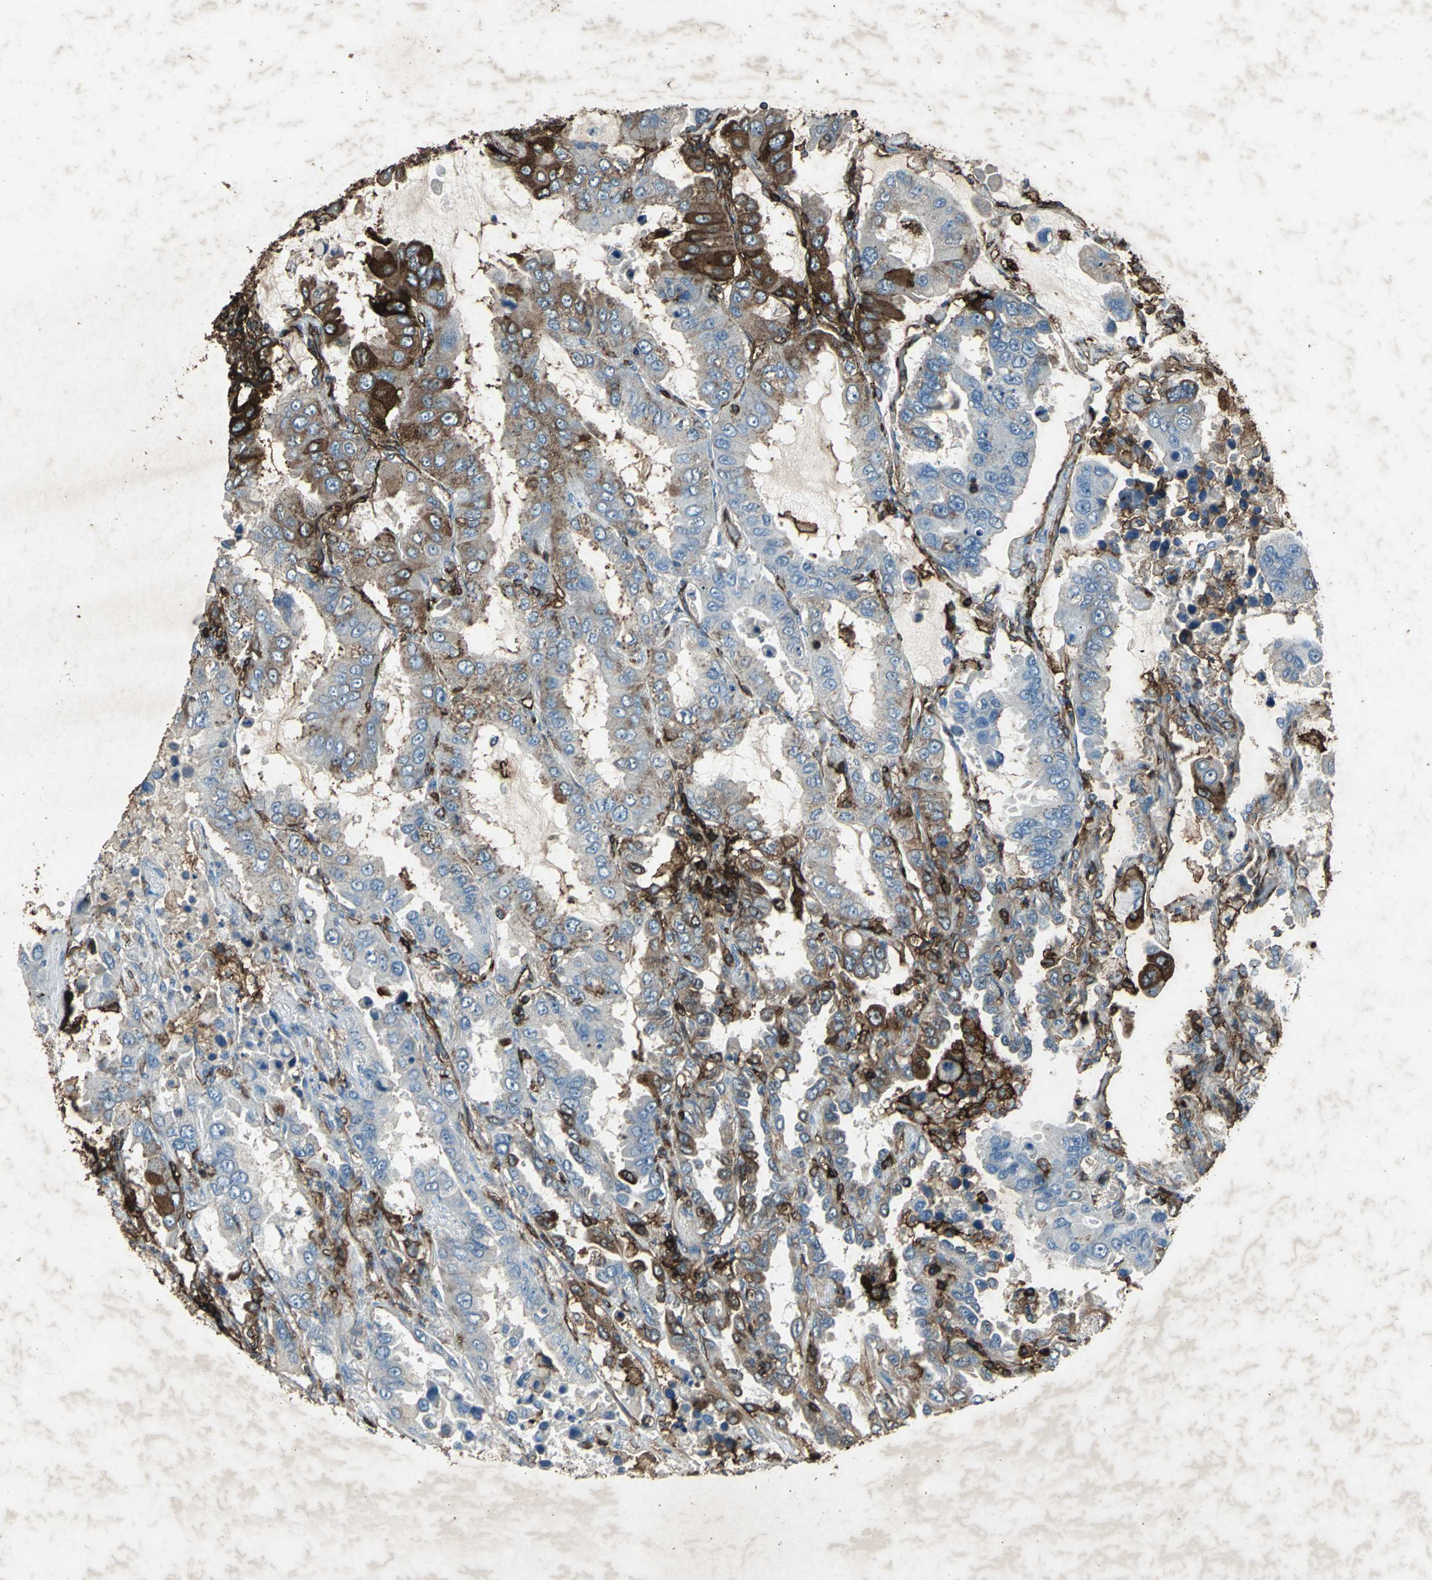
{"staining": {"intensity": "moderate", "quantity": "25%-75%", "location": "cytoplasmic/membranous"}, "tissue": "lung cancer", "cell_type": "Tumor cells", "image_type": "cancer", "snomed": [{"axis": "morphology", "description": "Adenocarcinoma, NOS"}, {"axis": "topography", "description": "Lung"}], "caption": "A brown stain labels moderate cytoplasmic/membranous expression of a protein in human adenocarcinoma (lung) tumor cells.", "gene": "CCR6", "patient": {"sex": "male", "age": 64}}